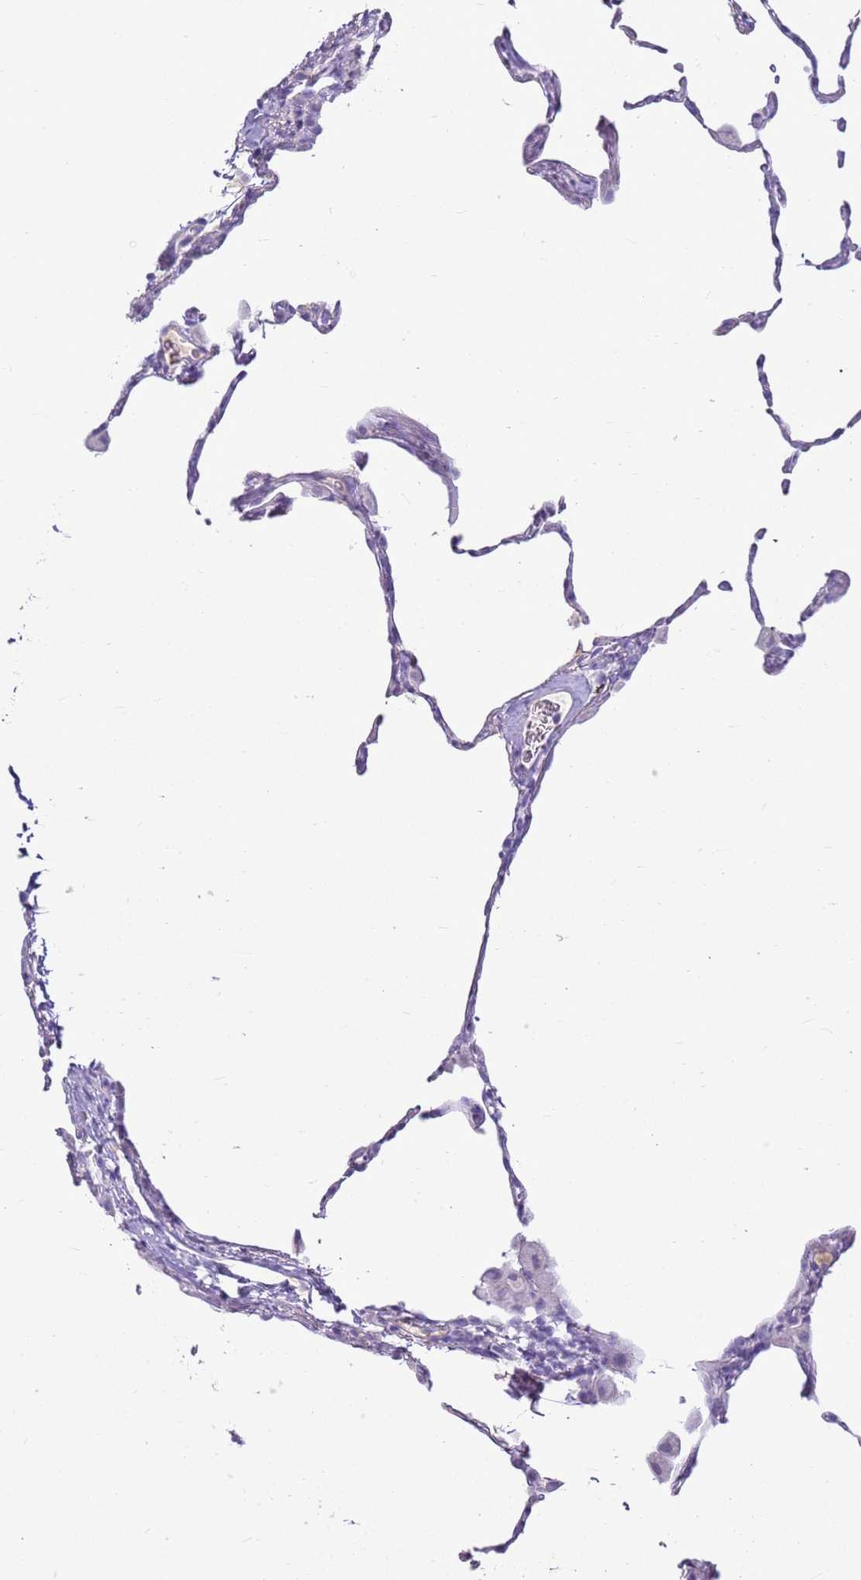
{"staining": {"intensity": "negative", "quantity": "none", "location": "none"}, "tissue": "lung", "cell_type": "Alveolar cells", "image_type": "normal", "snomed": [{"axis": "morphology", "description": "Normal tissue, NOS"}, {"axis": "topography", "description": "Lung"}], "caption": "Unremarkable lung was stained to show a protein in brown. There is no significant expression in alveolar cells. (Brightfield microscopy of DAB (3,3'-diaminobenzidine) IHC at high magnification).", "gene": "FABP2", "patient": {"sex": "female", "age": 57}}